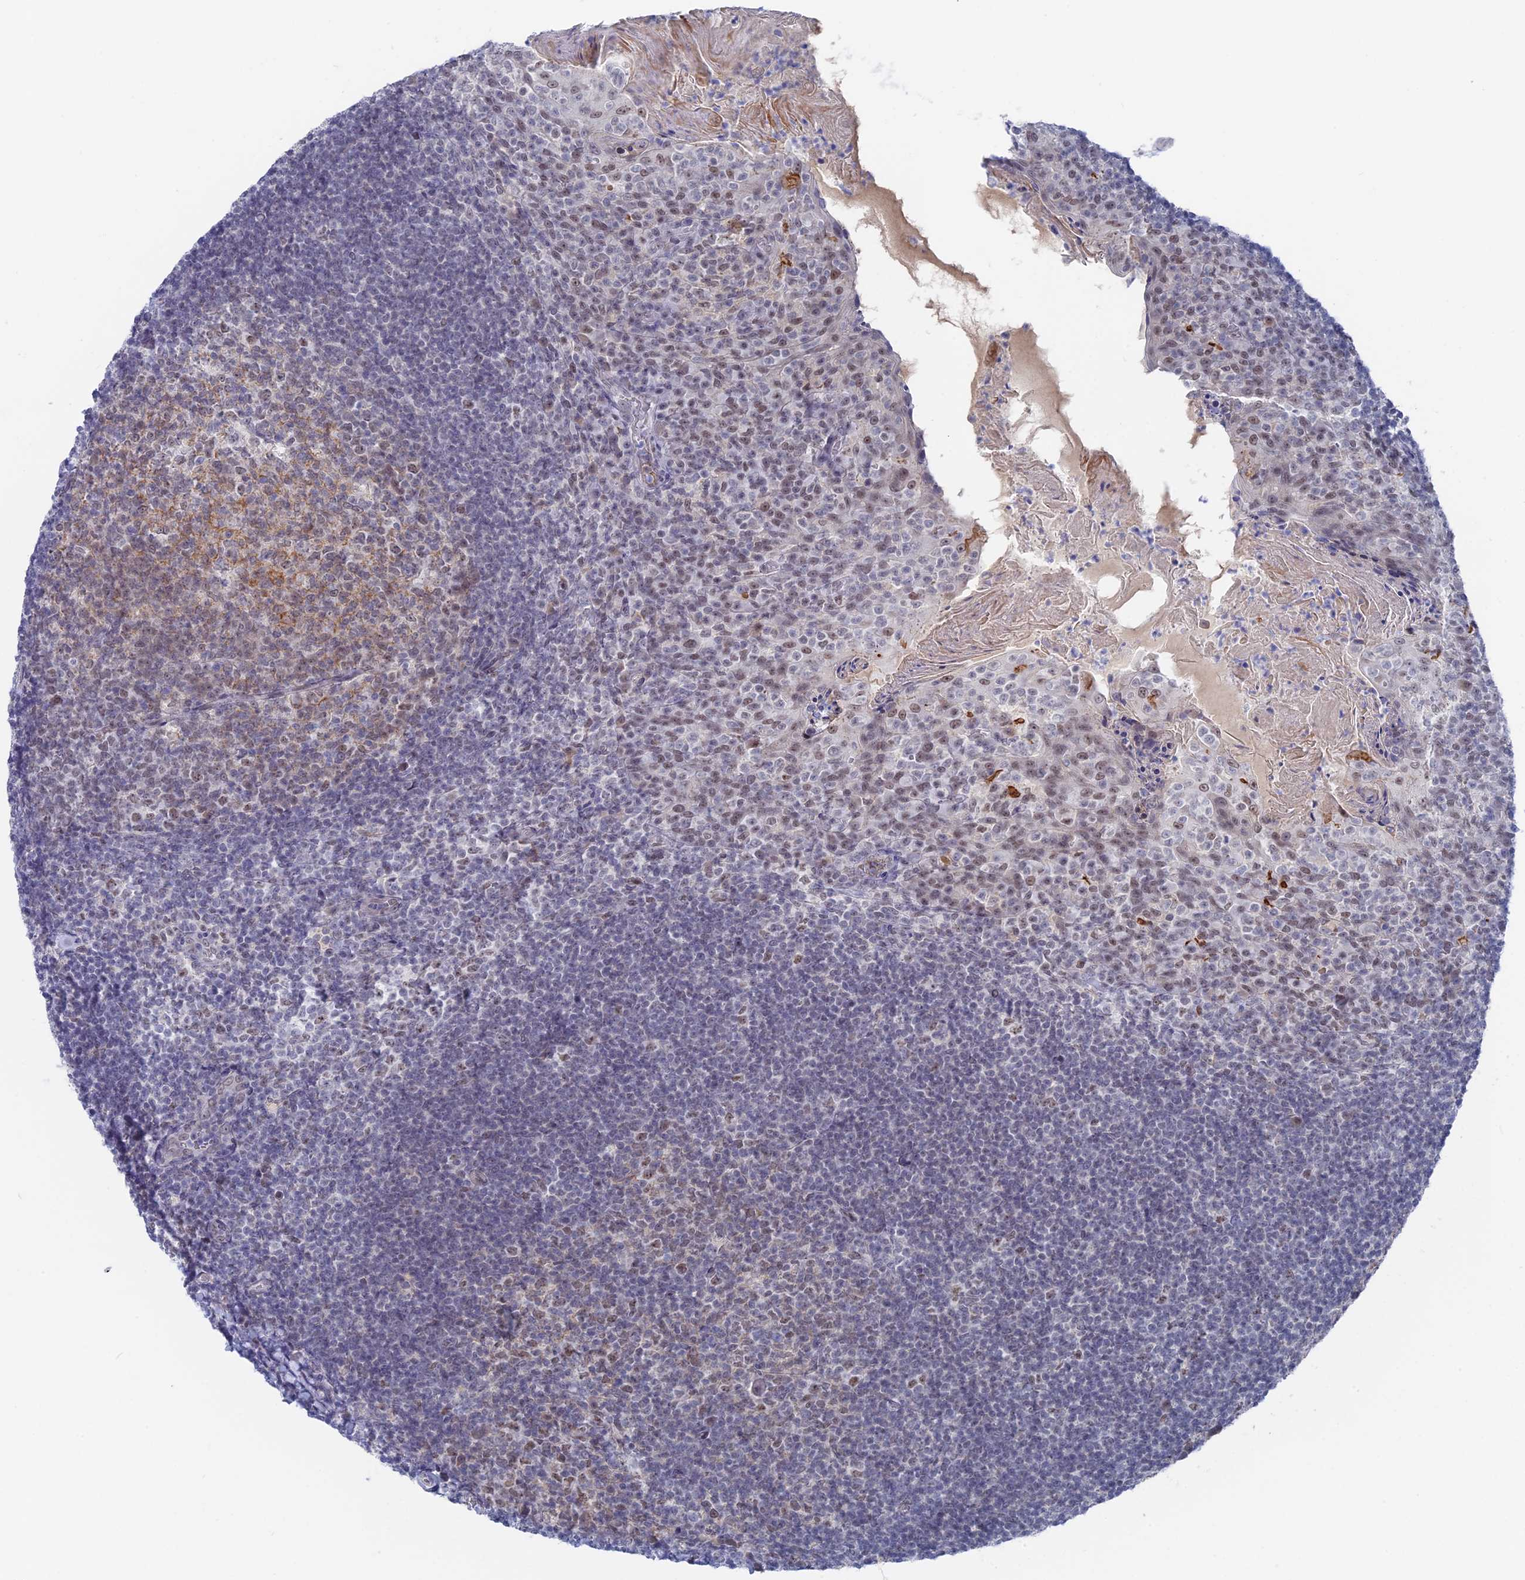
{"staining": {"intensity": "moderate", "quantity": "25%-75%", "location": "cytoplasmic/membranous,nuclear"}, "tissue": "tonsil", "cell_type": "Germinal center cells", "image_type": "normal", "snomed": [{"axis": "morphology", "description": "Normal tissue, NOS"}, {"axis": "topography", "description": "Tonsil"}], "caption": "A histopathology image of tonsil stained for a protein displays moderate cytoplasmic/membranous,nuclear brown staining in germinal center cells. The staining was performed using DAB, with brown indicating positive protein expression. Nuclei are stained blue with hematoxylin.", "gene": "BRD2", "patient": {"sex": "female", "age": 10}}